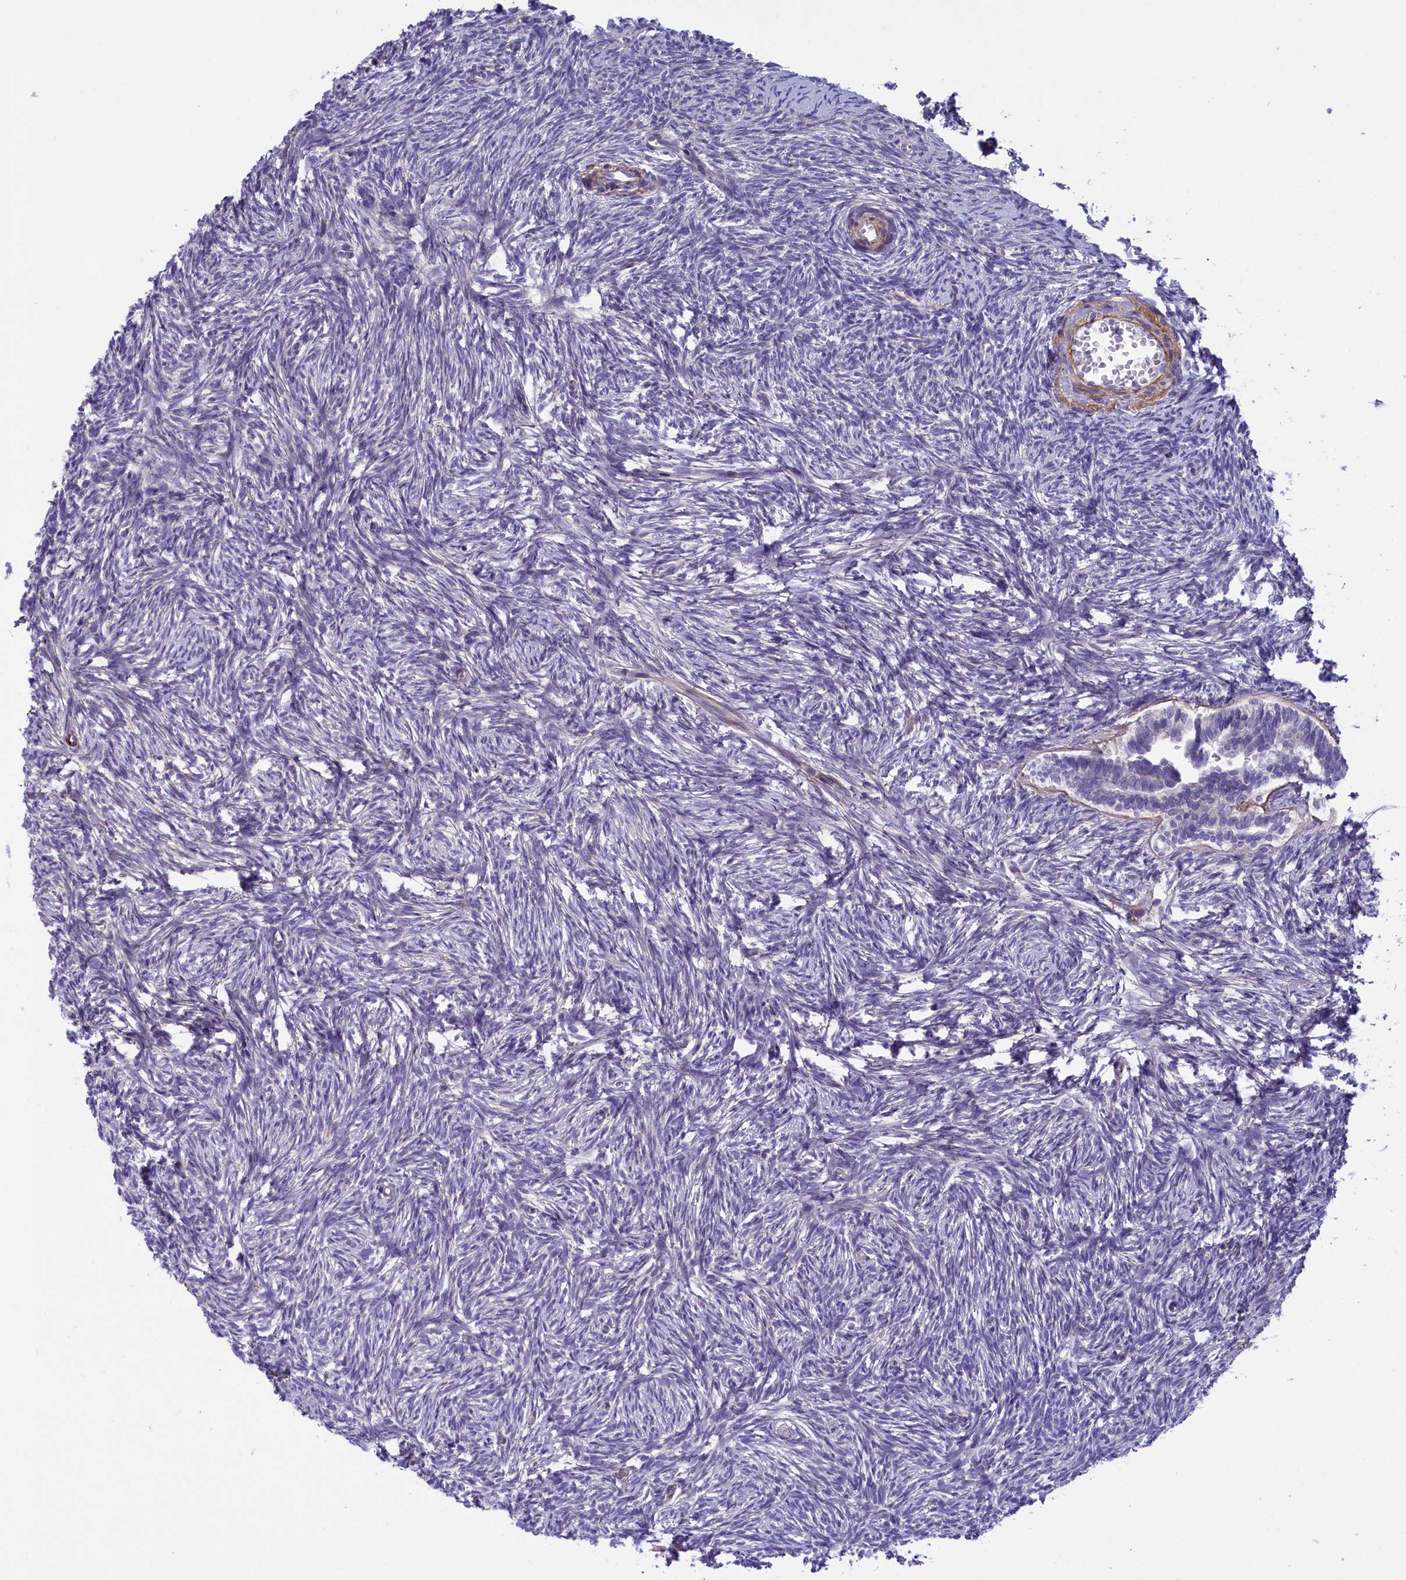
{"staining": {"intensity": "negative", "quantity": "none", "location": "none"}, "tissue": "ovary", "cell_type": "Ovarian stroma cells", "image_type": "normal", "snomed": [{"axis": "morphology", "description": "Normal tissue, NOS"}, {"axis": "topography", "description": "Ovary"}], "caption": "Immunohistochemical staining of unremarkable human ovary demonstrates no significant positivity in ovarian stroma cells. (DAB (3,3'-diaminobenzidine) IHC with hematoxylin counter stain).", "gene": "LOXL1", "patient": {"sex": "female", "age": 51}}